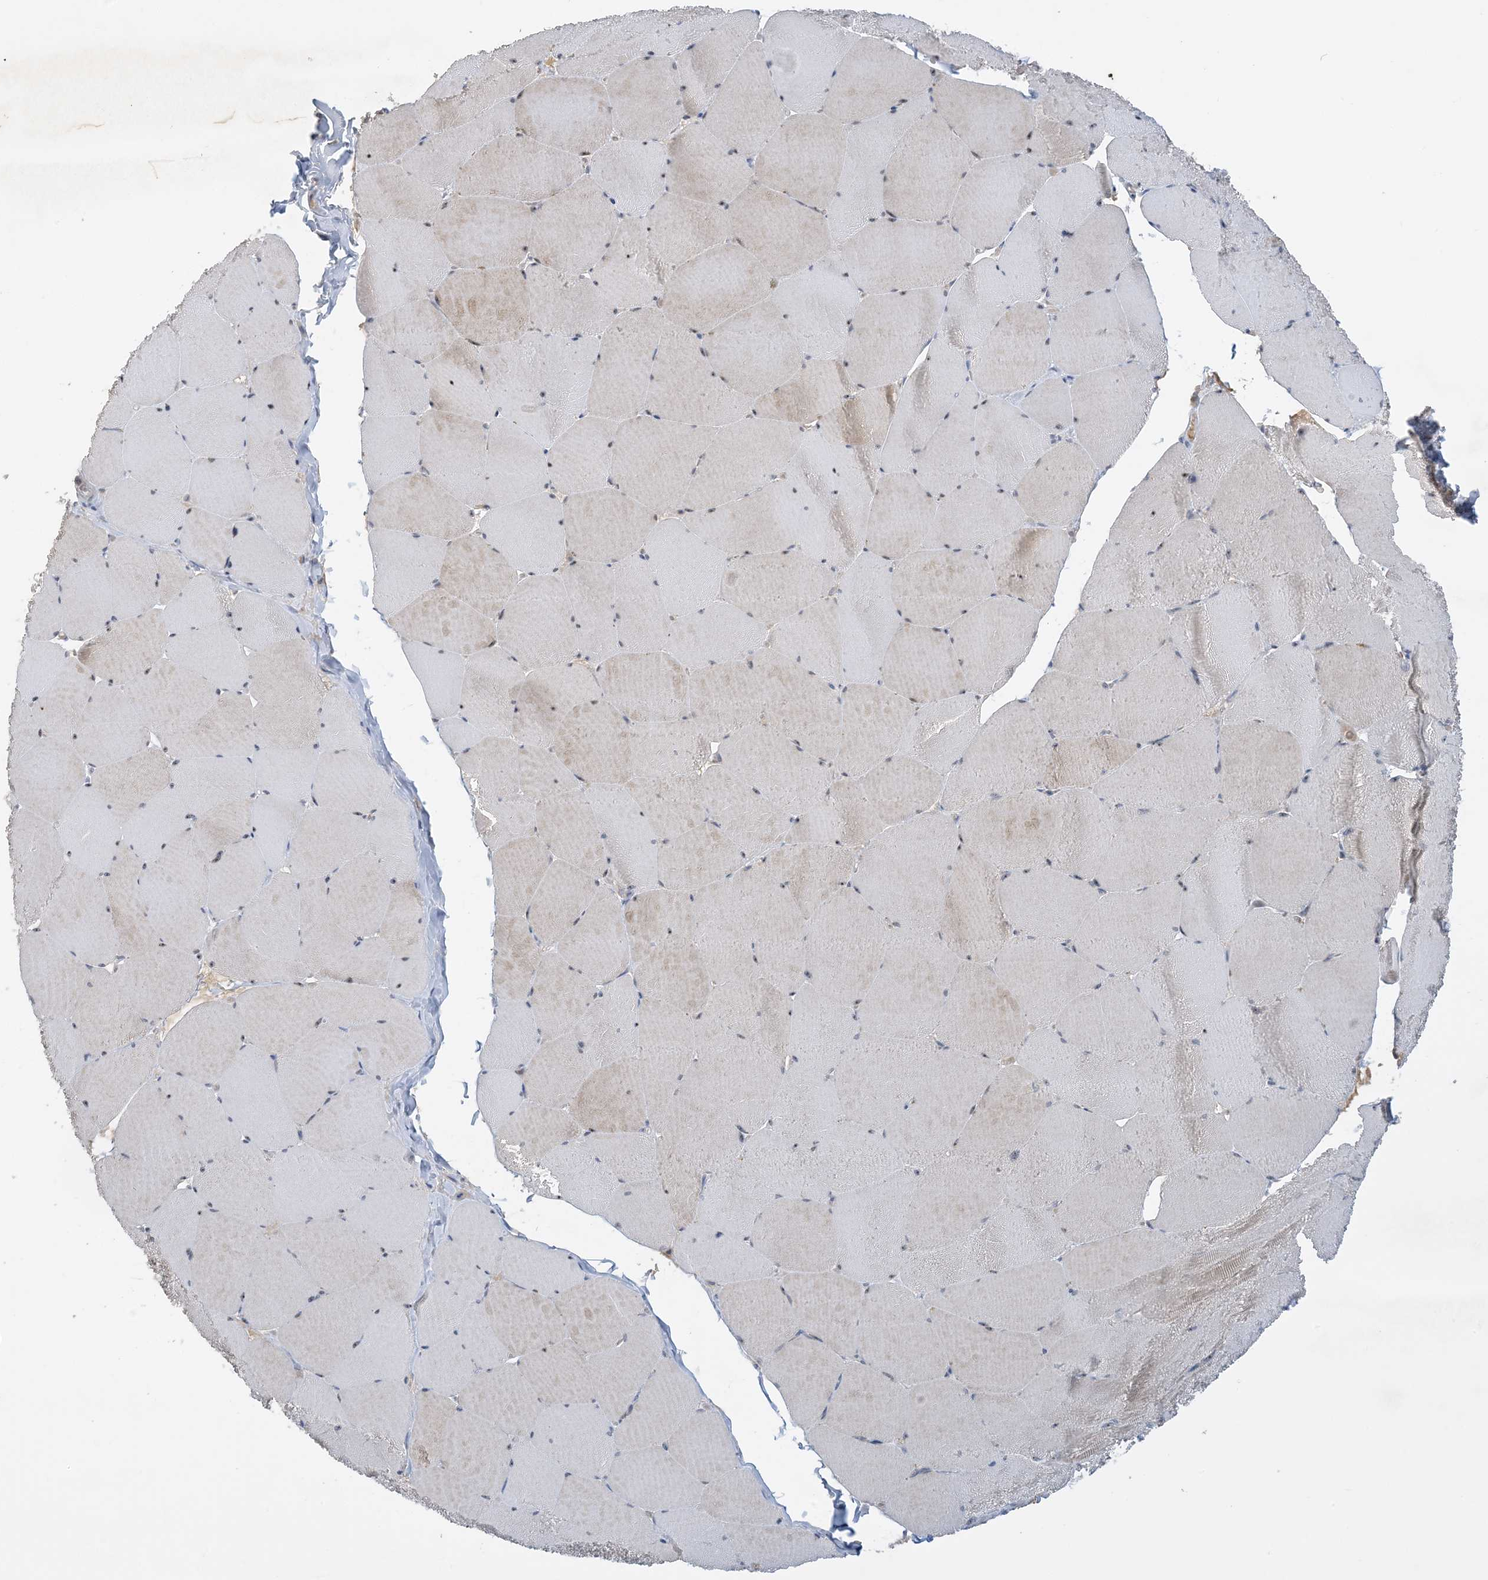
{"staining": {"intensity": "moderate", "quantity": "25%-75%", "location": "nuclear"}, "tissue": "skeletal muscle", "cell_type": "Myocytes", "image_type": "normal", "snomed": [{"axis": "morphology", "description": "Normal tissue, NOS"}, {"axis": "topography", "description": "Skeletal muscle"}, {"axis": "topography", "description": "Head-Neck"}], "caption": "Human skeletal muscle stained with a brown dye demonstrates moderate nuclear positive staining in about 25%-75% of myocytes.", "gene": "UBE2E1", "patient": {"sex": "male", "age": 66}}